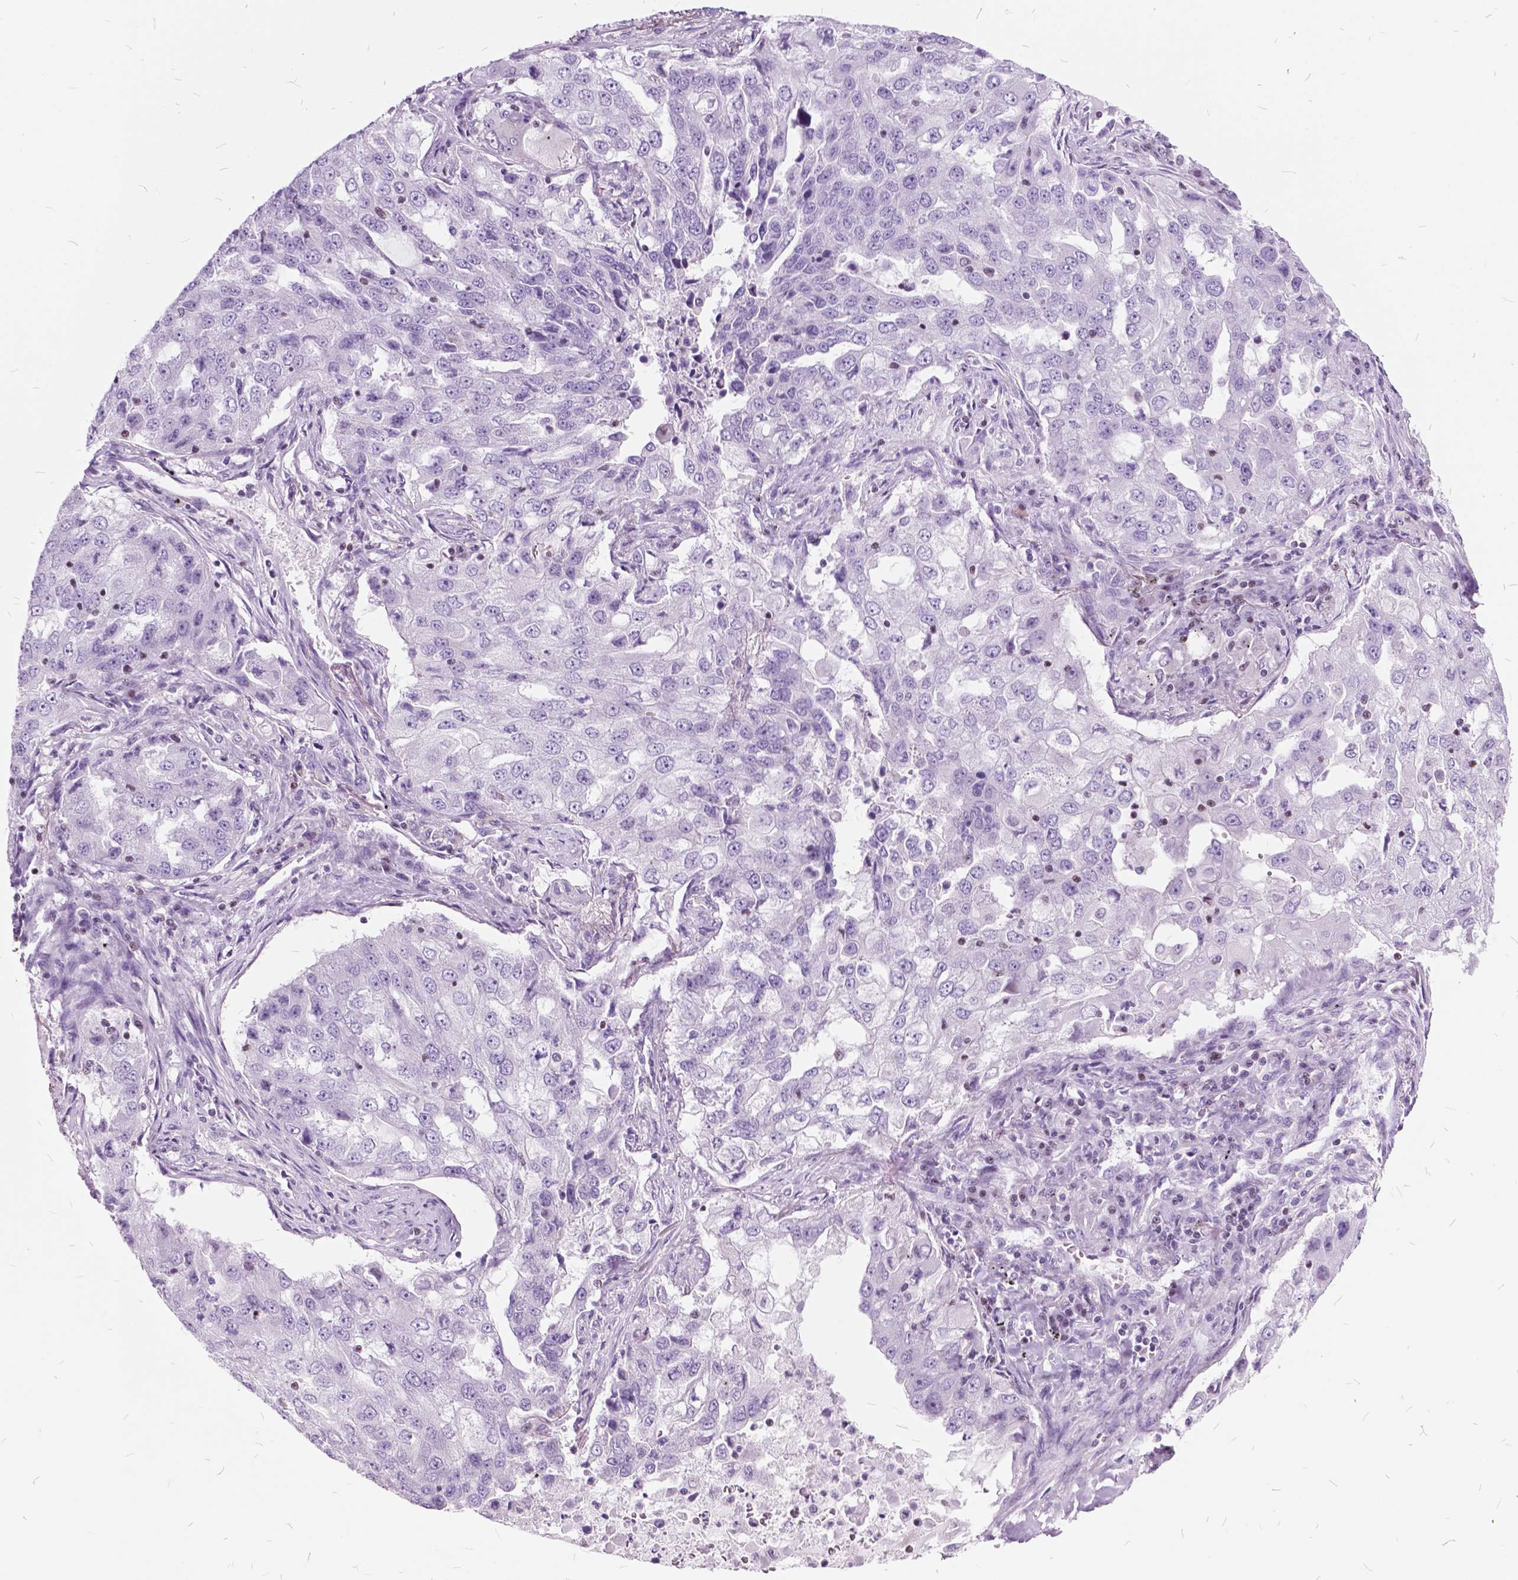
{"staining": {"intensity": "negative", "quantity": "none", "location": "none"}, "tissue": "lung cancer", "cell_type": "Tumor cells", "image_type": "cancer", "snomed": [{"axis": "morphology", "description": "Adenocarcinoma, NOS"}, {"axis": "topography", "description": "Lung"}], "caption": "High magnification brightfield microscopy of adenocarcinoma (lung) stained with DAB (3,3'-diaminobenzidine) (brown) and counterstained with hematoxylin (blue): tumor cells show no significant positivity.", "gene": "SP140", "patient": {"sex": "female", "age": 61}}